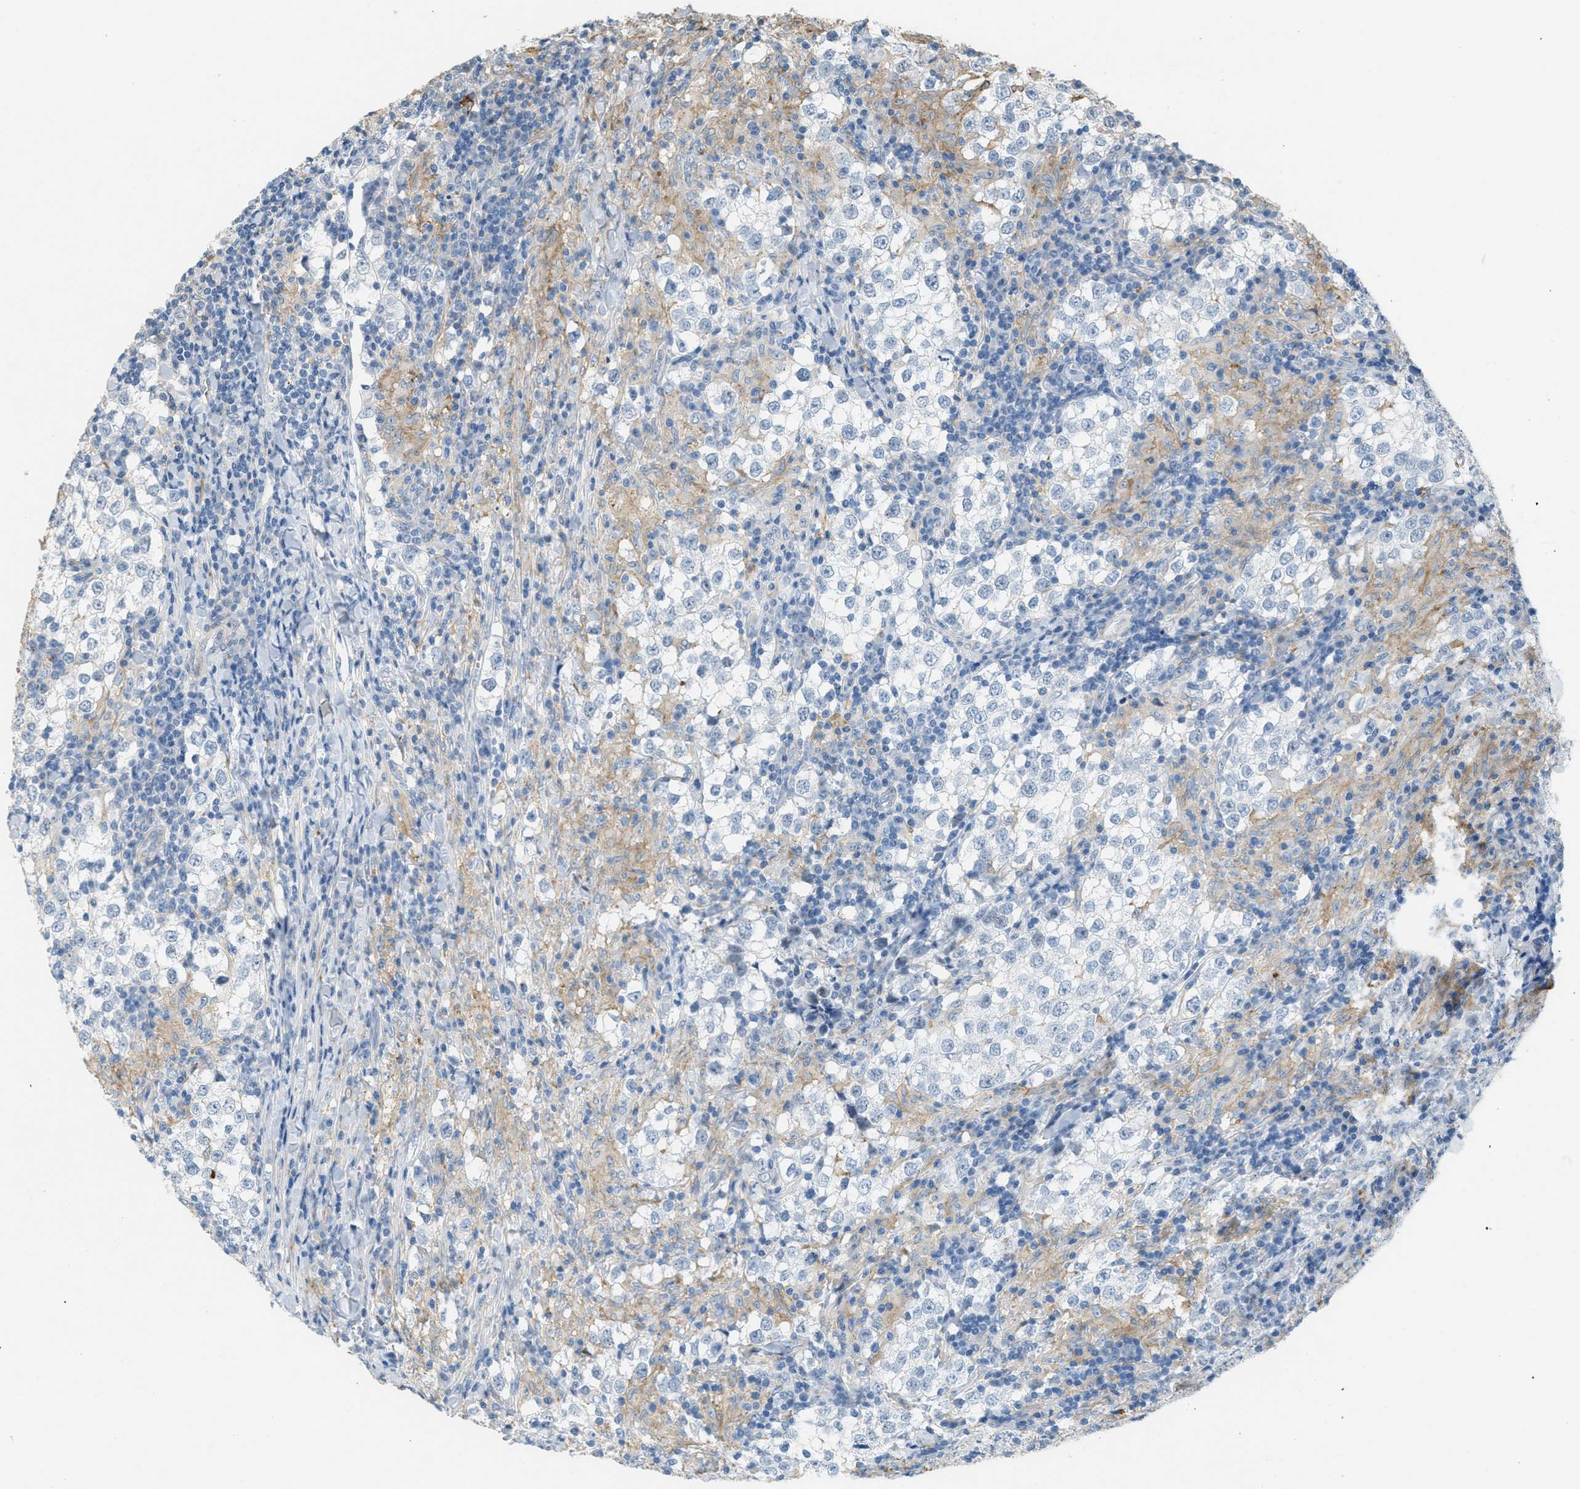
{"staining": {"intensity": "weak", "quantity": "<25%", "location": "cytoplasmic/membranous"}, "tissue": "testis cancer", "cell_type": "Tumor cells", "image_type": "cancer", "snomed": [{"axis": "morphology", "description": "Seminoma, NOS"}, {"axis": "morphology", "description": "Carcinoma, Embryonal, NOS"}, {"axis": "topography", "description": "Testis"}], "caption": "An IHC micrograph of testis cancer (seminoma) is shown. There is no staining in tumor cells of testis cancer (seminoma).", "gene": "ADCY5", "patient": {"sex": "male", "age": 36}}